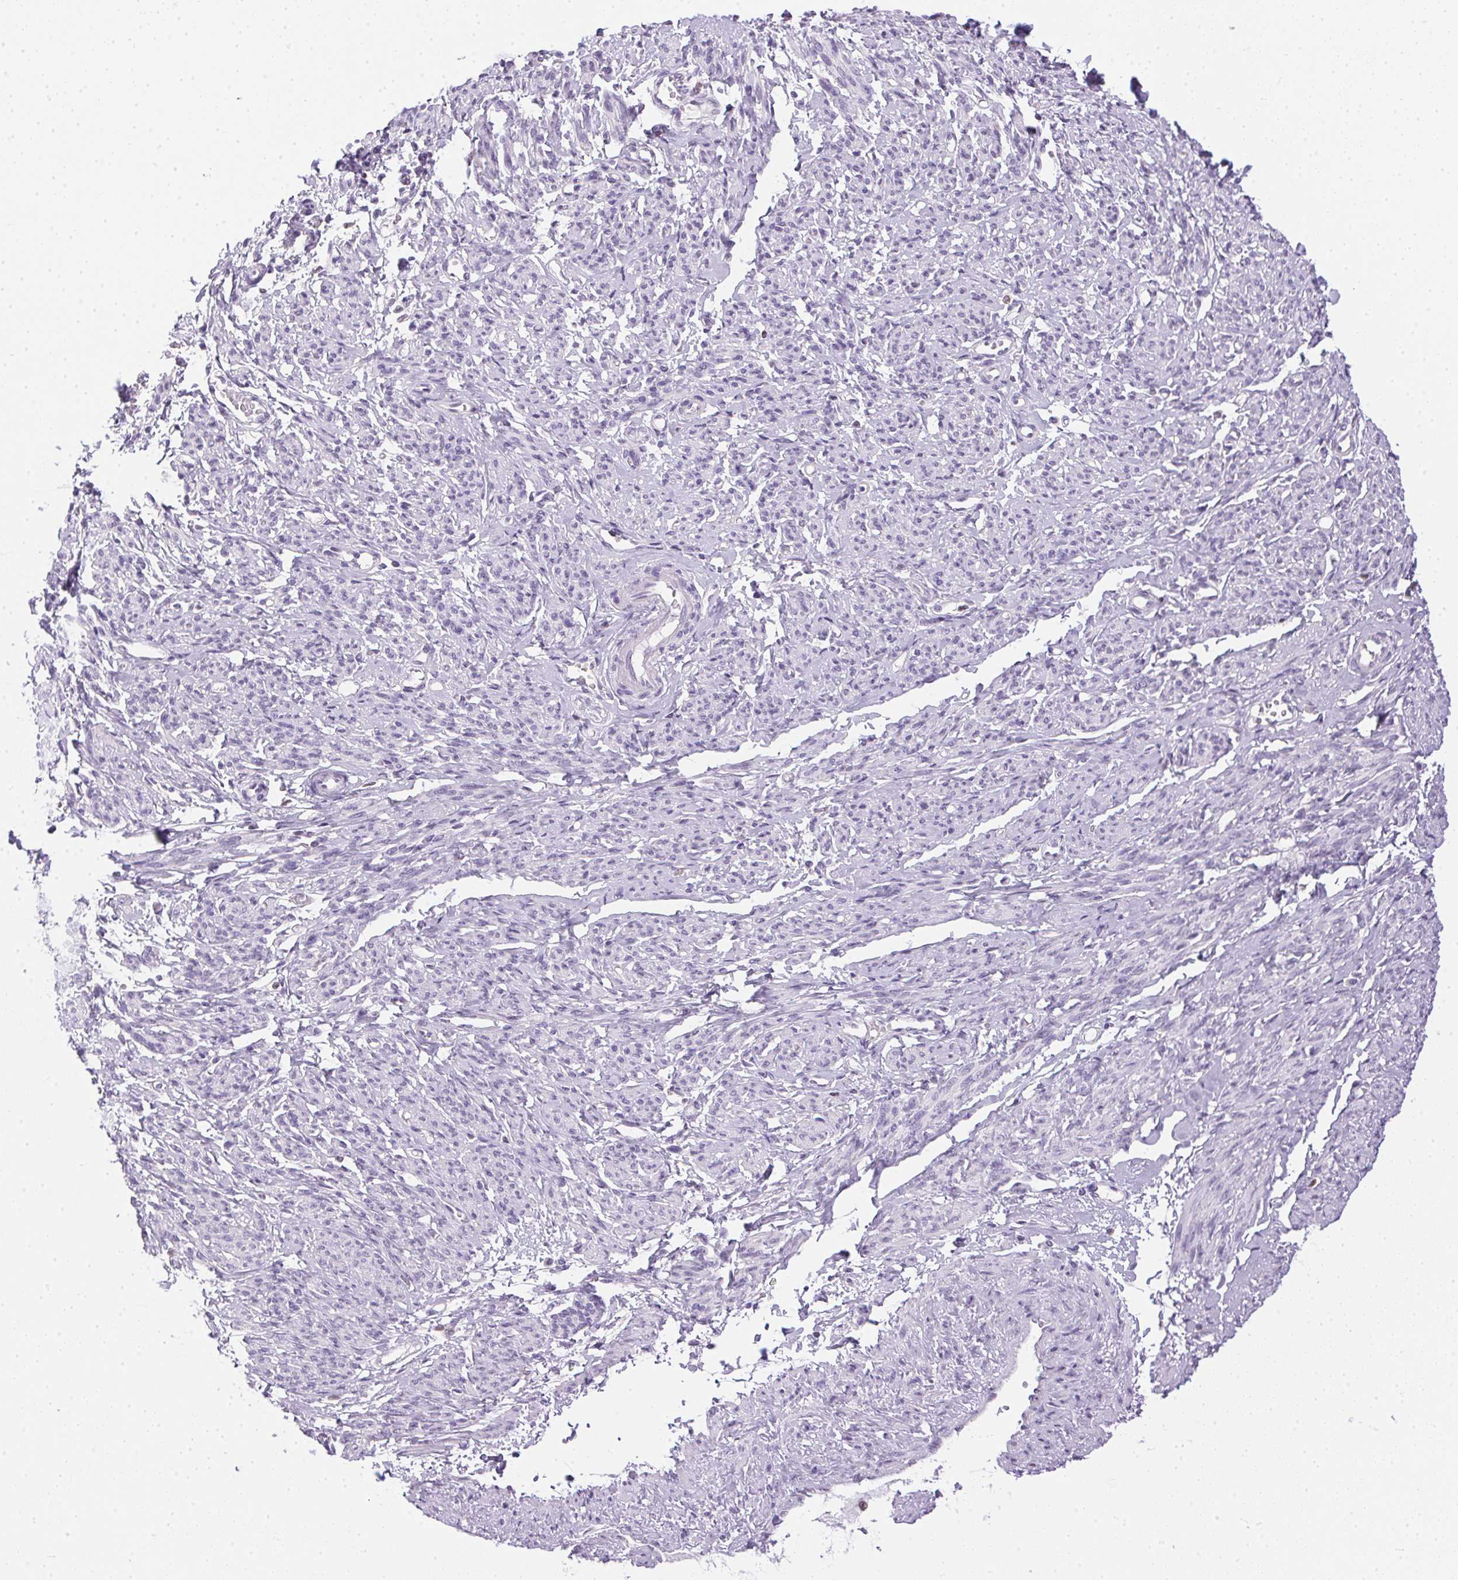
{"staining": {"intensity": "negative", "quantity": "none", "location": "none"}, "tissue": "smooth muscle", "cell_type": "Smooth muscle cells", "image_type": "normal", "snomed": [{"axis": "morphology", "description": "Normal tissue, NOS"}, {"axis": "topography", "description": "Smooth muscle"}], "caption": "Immunohistochemistry image of normal human smooth muscle stained for a protein (brown), which shows no staining in smooth muscle cells.", "gene": "PRL", "patient": {"sex": "female", "age": 65}}